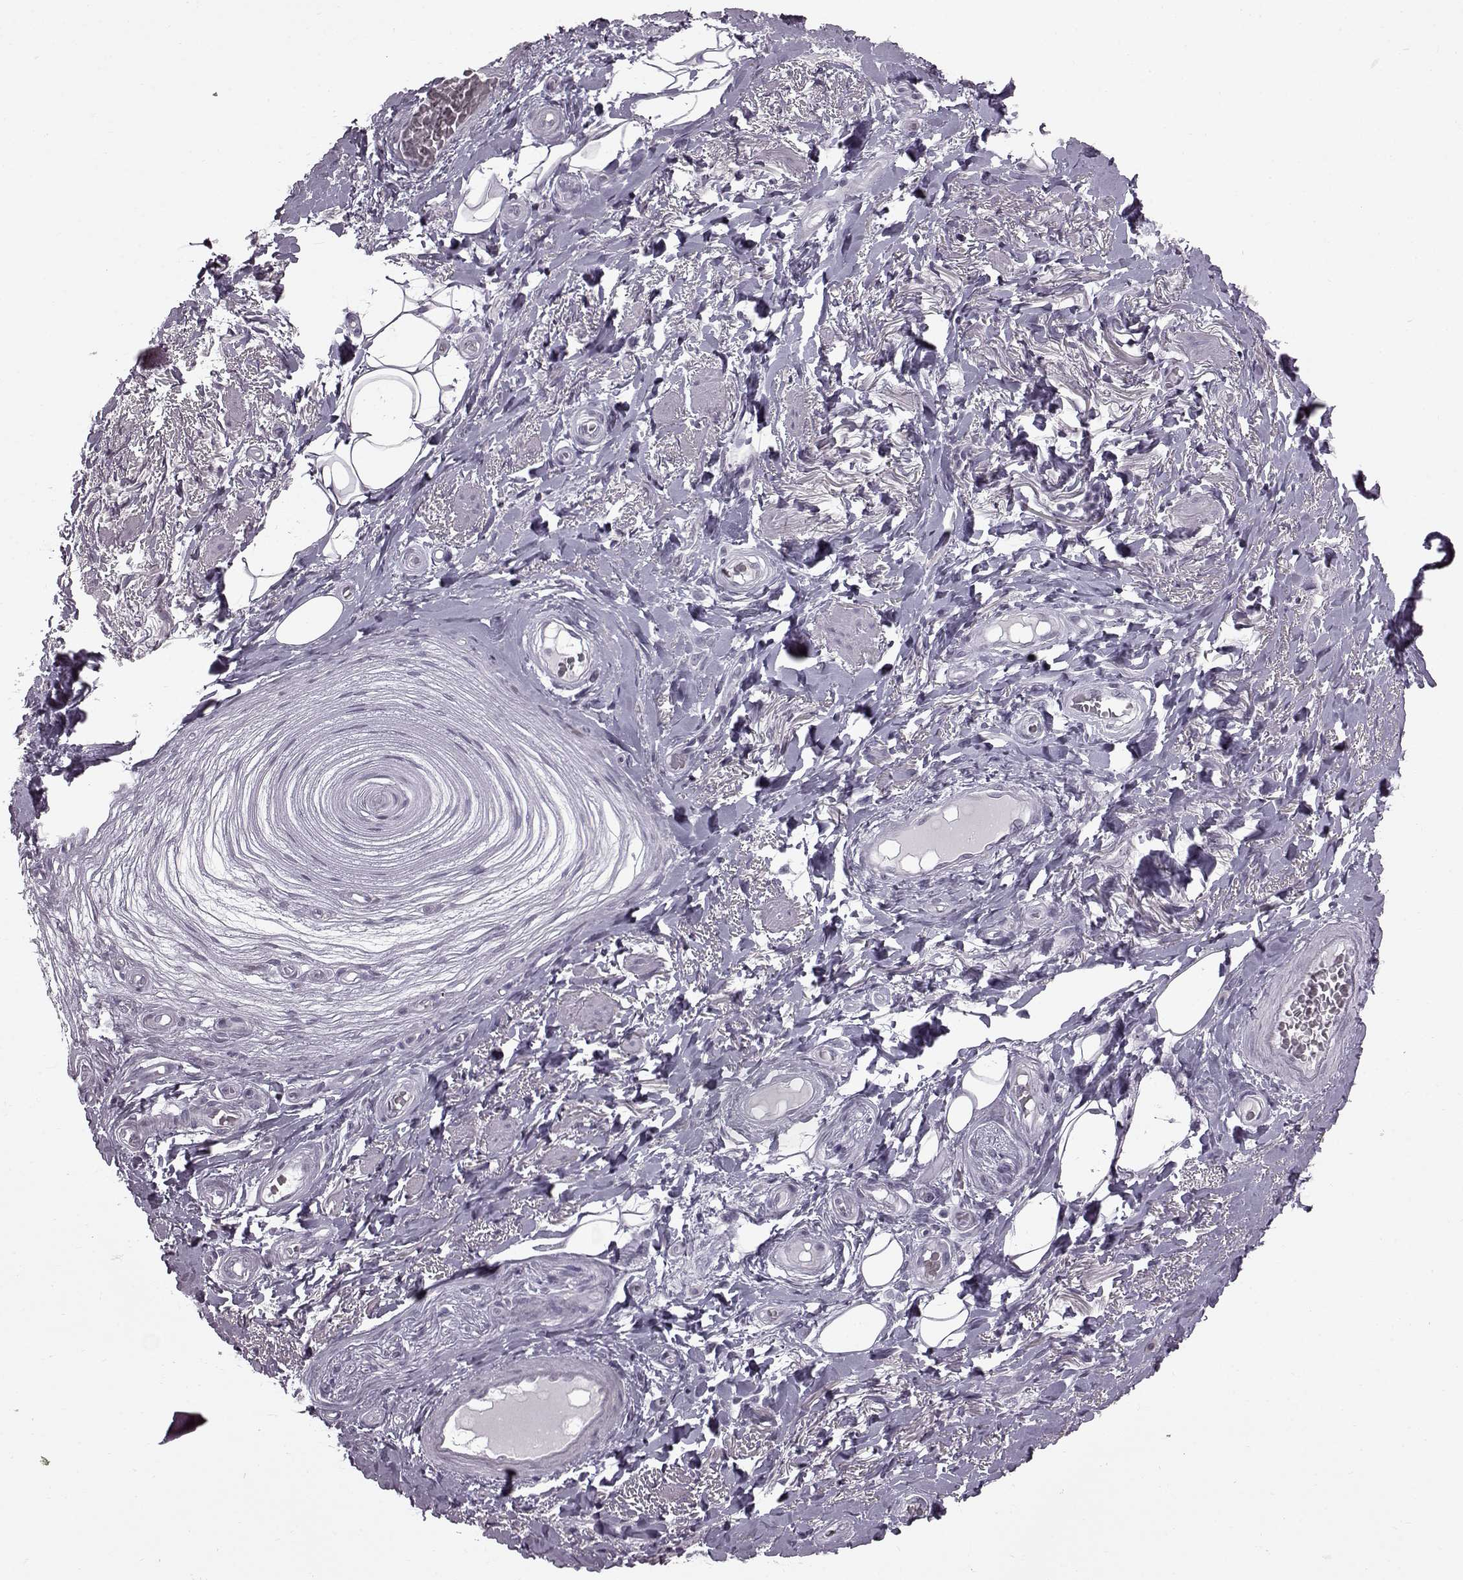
{"staining": {"intensity": "negative", "quantity": "none", "location": "none"}, "tissue": "adipose tissue", "cell_type": "Adipocytes", "image_type": "normal", "snomed": [{"axis": "morphology", "description": "Normal tissue, NOS"}, {"axis": "topography", "description": "Anal"}, {"axis": "topography", "description": "Peripheral nerve tissue"}], "caption": "High magnification brightfield microscopy of normal adipose tissue stained with DAB (3,3'-diaminobenzidine) (brown) and counterstained with hematoxylin (blue): adipocytes show no significant expression.", "gene": "SLC28A2", "patient": {"sex": "male", "age": 53}}